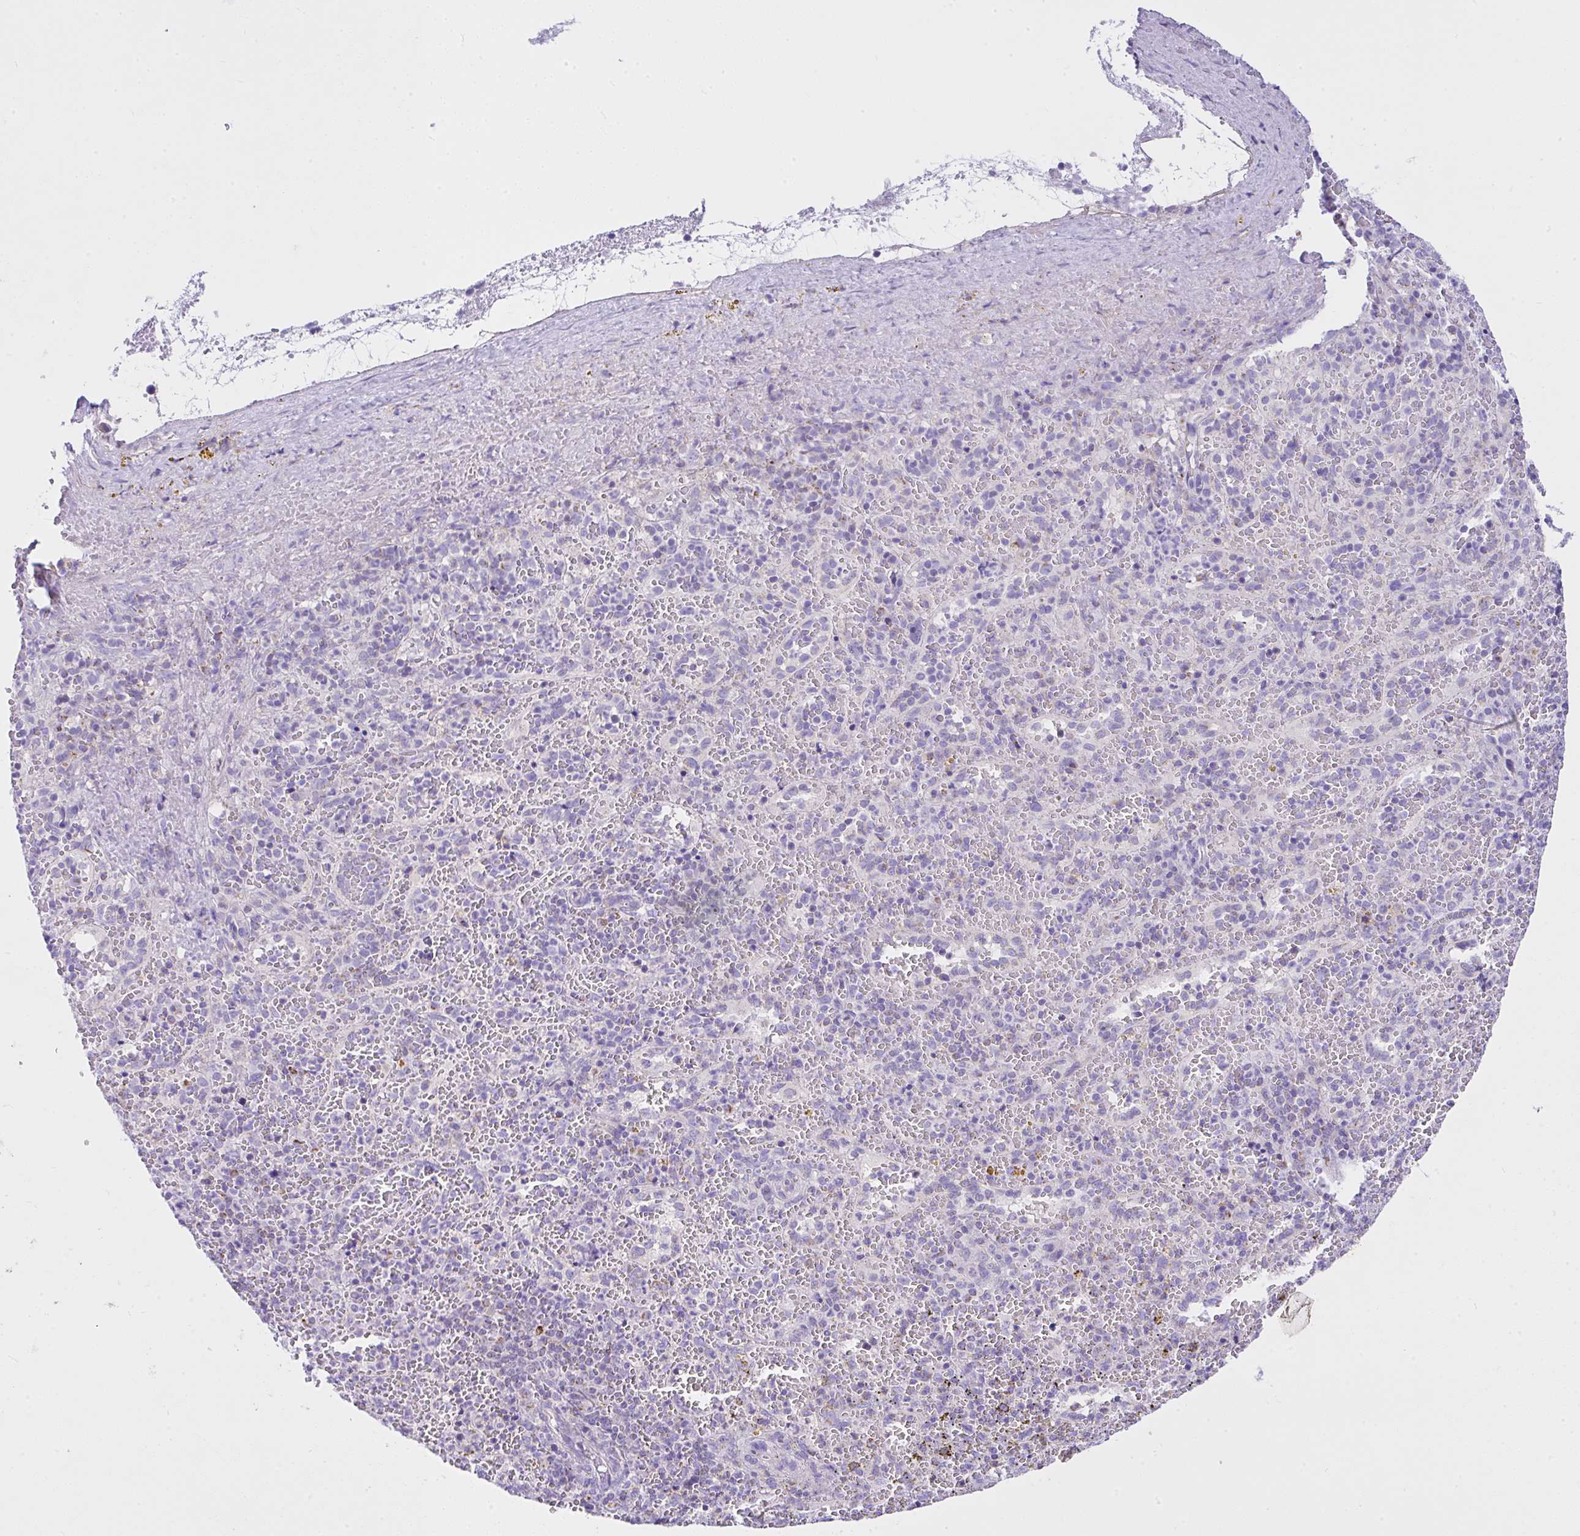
{"staining": {"intensity": "negative", "quantity": "none", "location": "none"}, "tissue": "spleen", "cell_type": "Cells in red pulp", "image_type": "normal", "snomed": [{"axis": "morphology", "description": "Normal tissue, NOS"}, {"axis": "topography", "description": "Spleen"}], "caption": "This is a image of IHC staining of normal spleen, which shows no positivity in cells in red pulp. The staining was performed using DAB to visualize the protein expression in brown, while the nuclei were stained in blue with hematoxylin (Magnification: 20x).", "gene": "SLC13A1", "patient": {"sex": "female", "age": 50}}